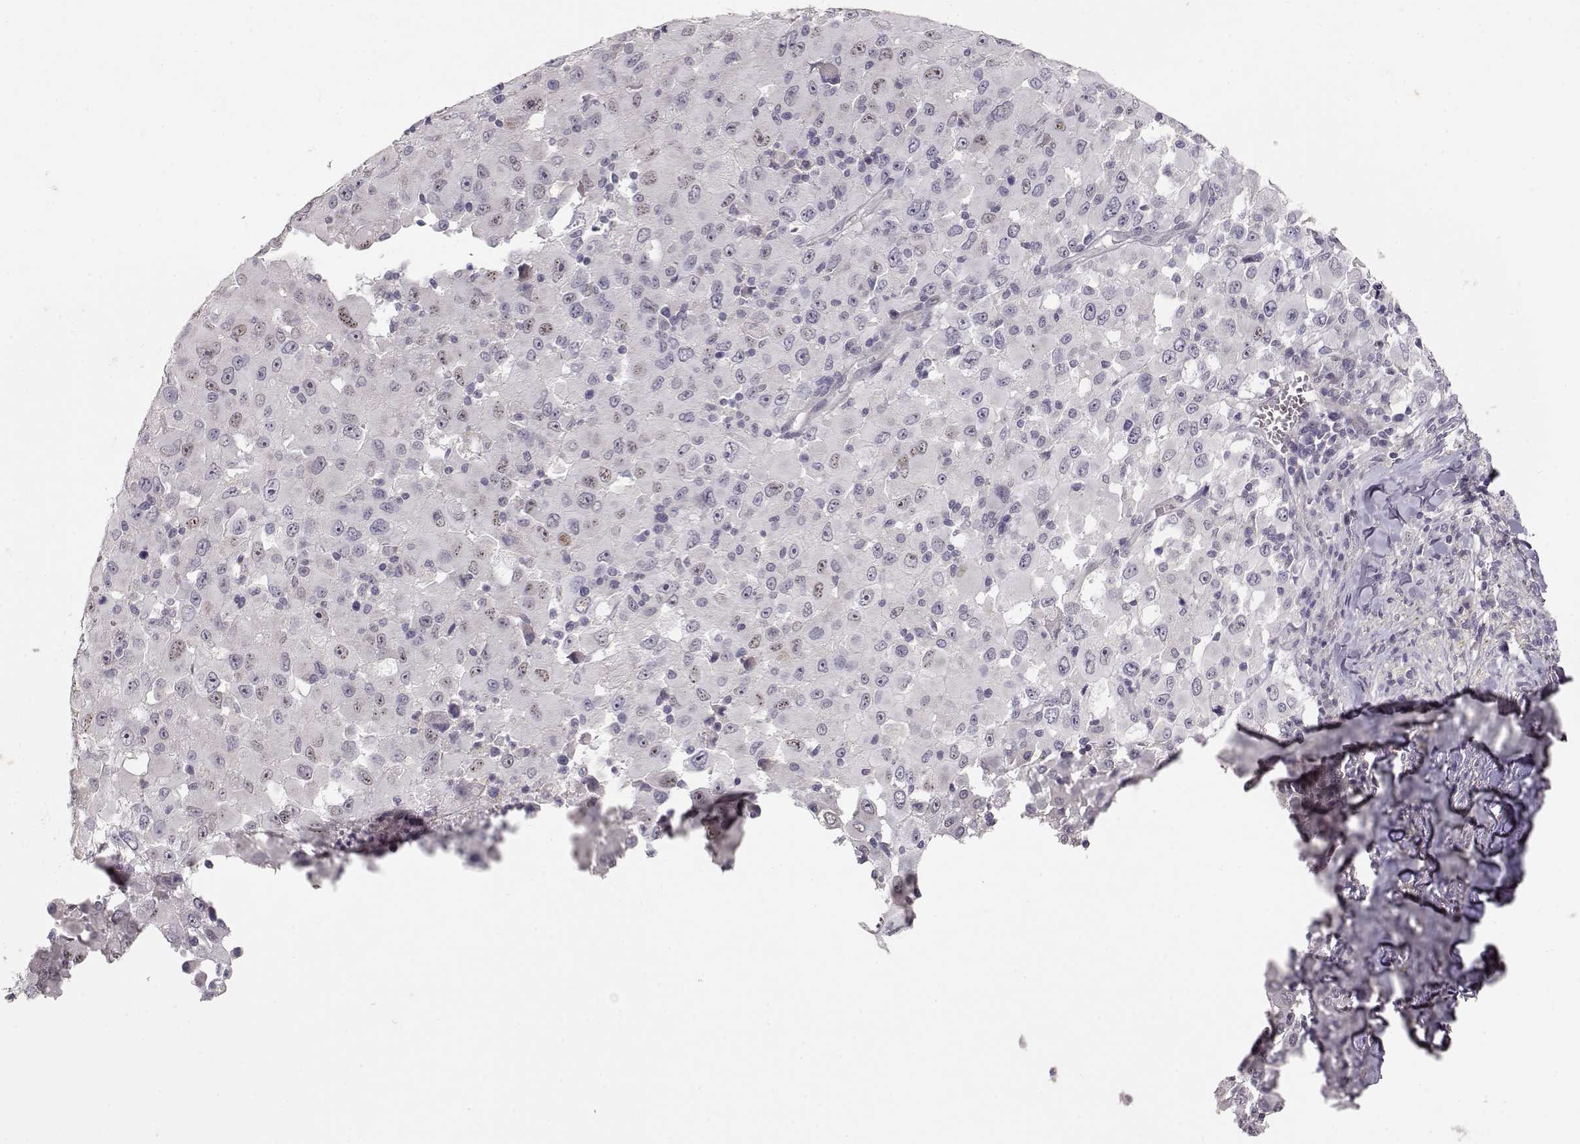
{"staining": {"intensity": "negative", "quantity": "none", "location": "none"}, "tissue": "melanoma", "cell_type": "Tumor cells", "image_type": "cancer", "snomed": [{"axis": "morphology", "description": "Malignant melanoma, Metastatic site"}, {"axis": "topography", "description": "Soft tissue"}], "caption": "DAB immunohistochemical staining of human melanoma exhibits no significant staining in tumor cells.", "gene": "LAMA5", "patient": {"sex": "male", "age": 50}}